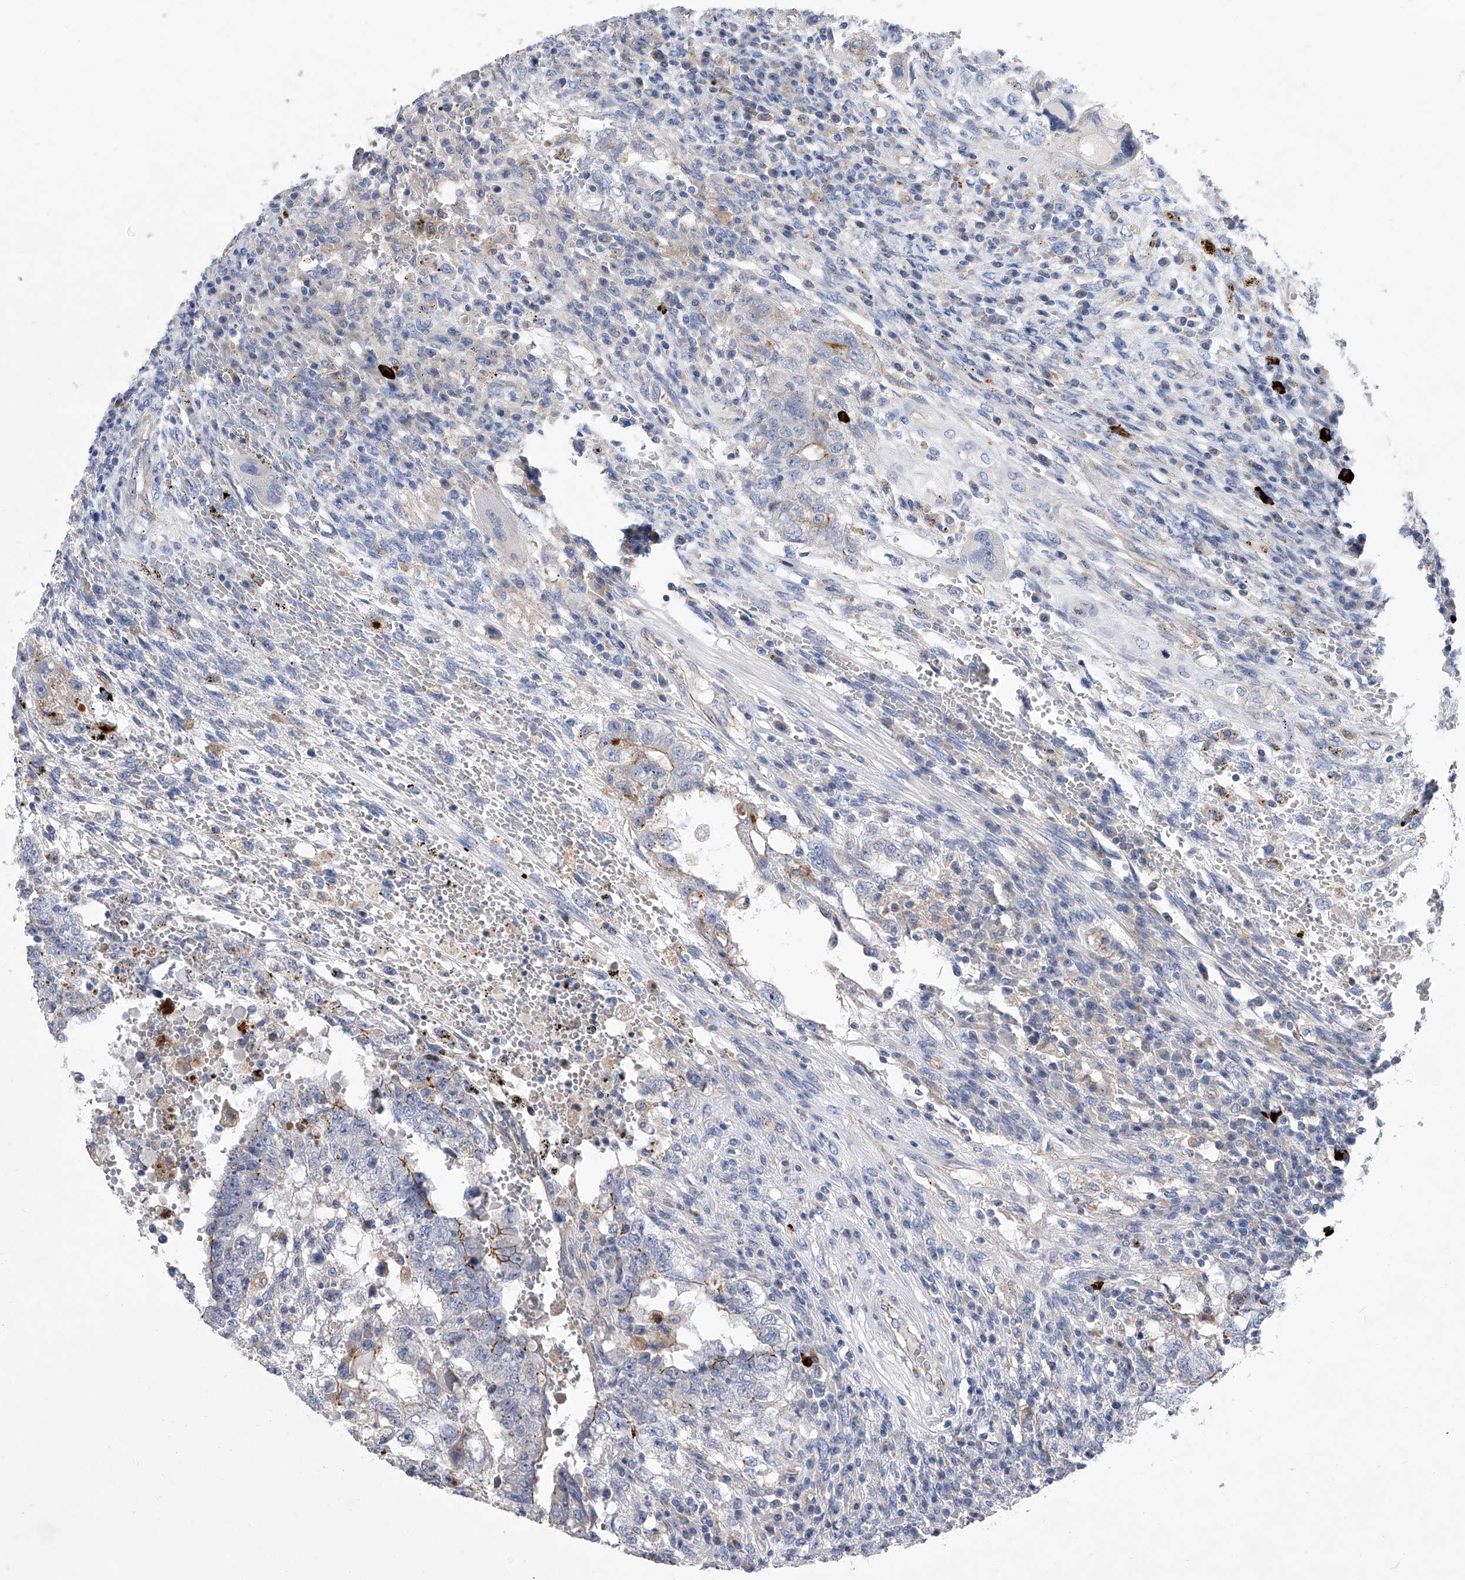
{"staining": {"intensity": "moderate", "quantity": "<25%", "location": "cytoplasmic/membranous"}, "tissue": "testis cancer", "cell_type": "Tumor cells", "image_type": "cancer", "snomed": [{"axis": "morphology", "description": "Carcinoma, Embryonal, NOS"}, {"axis": "topography", "description": "Testis"}], "caption": "Immunohistochemistry (IHC) image of neoplastic tissue: human embryonal carcinoma (testis) stained using immunohistochemistry (IHC) exhibits low levels of moderate protein expression localized specifically in the cytoplasmic/membranous of tumor cells, appearing as a cytoplasmic/membranous brown color.", "gene": "MINDY4", "patient": {"sex": "male", "age": 26}}